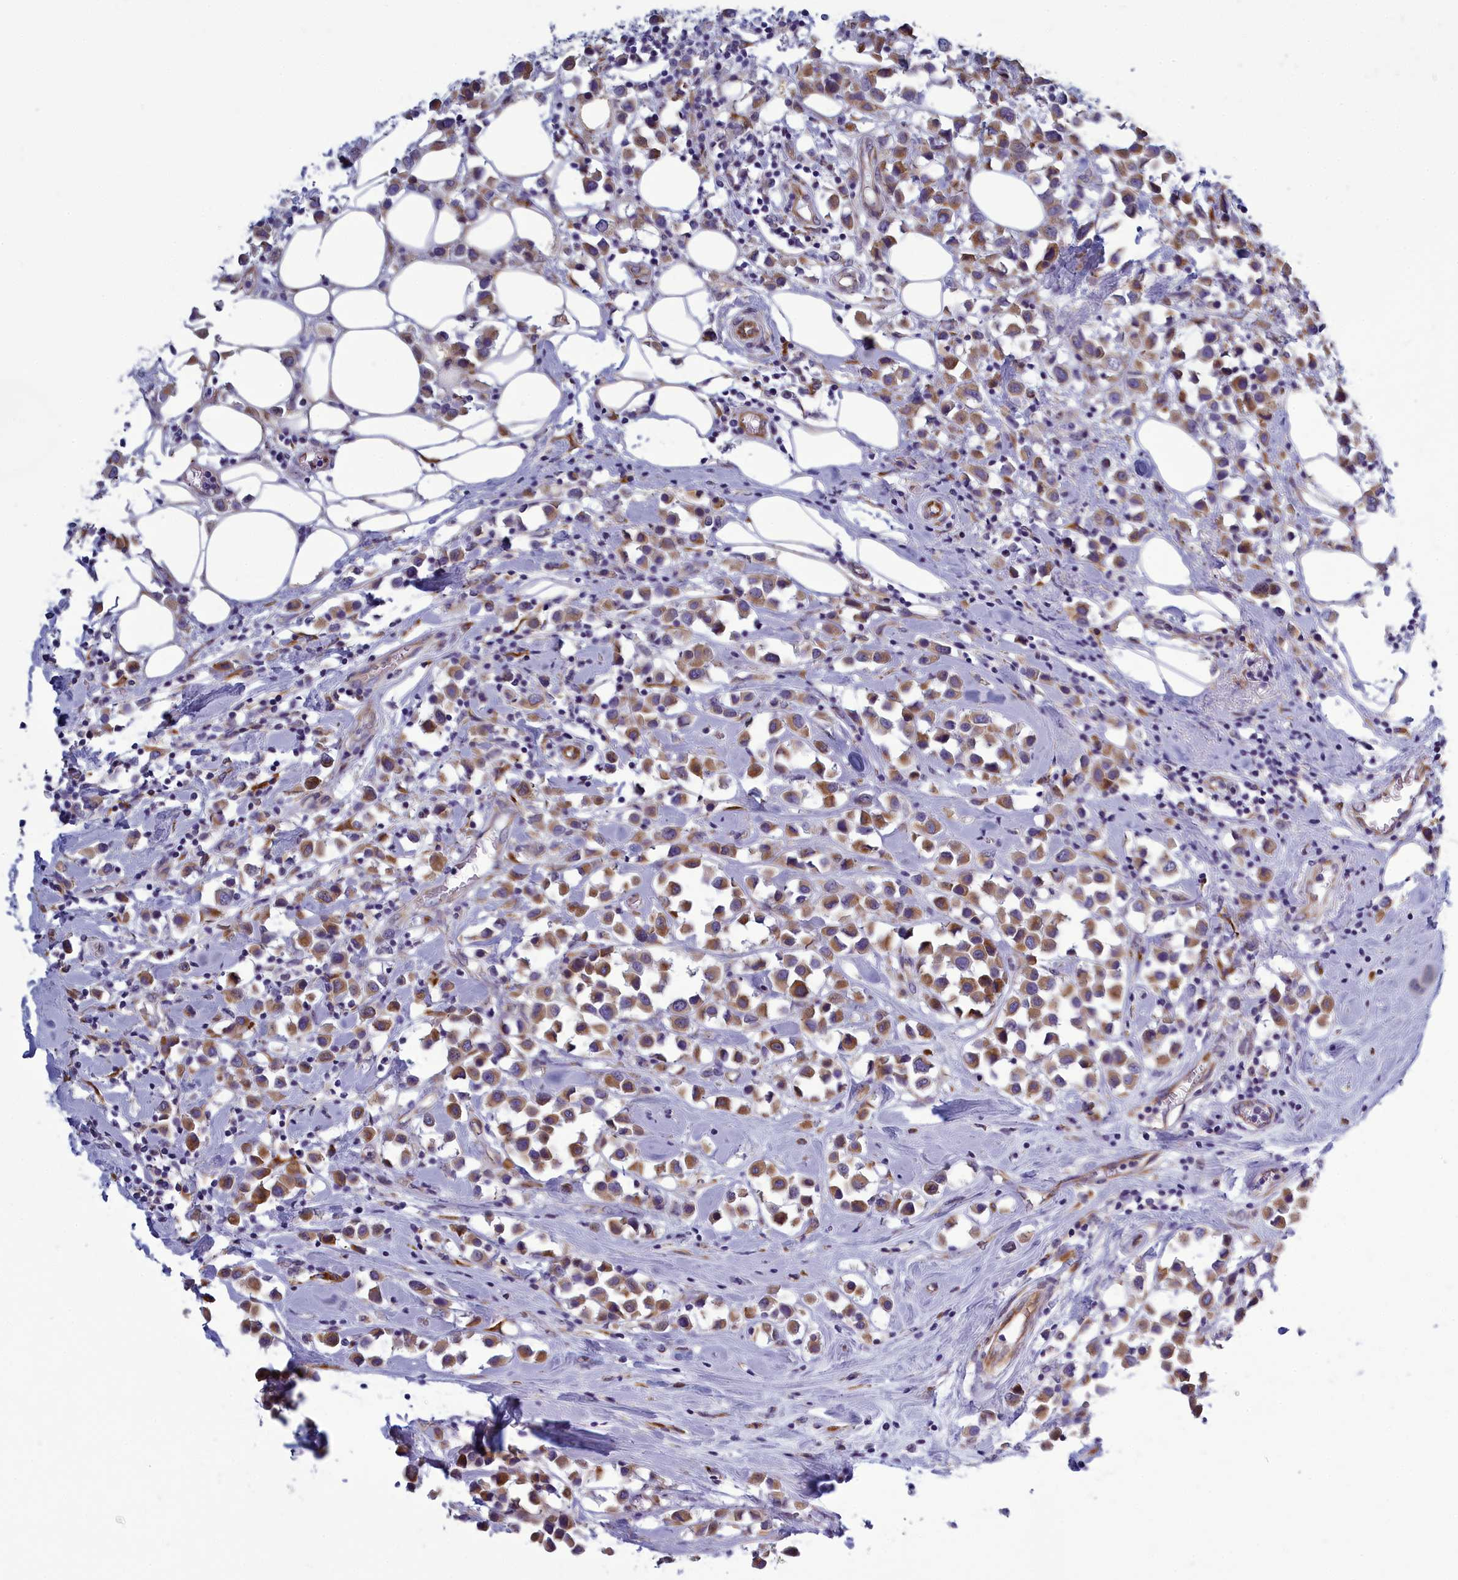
{"staining": {"intensity": "moderate", "quantity": ">75%", "location": "cytoplasmic/membranous"}, "tissue": "breast cancer", "cell_type": "Tumor cells", "image_type": "cancer", "snomed": [{"axis": "morphology", "description": "Duct carcinoma"}, {"axis": "topography", "description": "Breast"}], "caption": "Protein analysis of breast cancer tissue demonstrates moderate cytoplasmic/membranous staining in about >75% of tumor cells.", "gene": "CENATAC", "patient": {"sex": "female", "age": 61}}